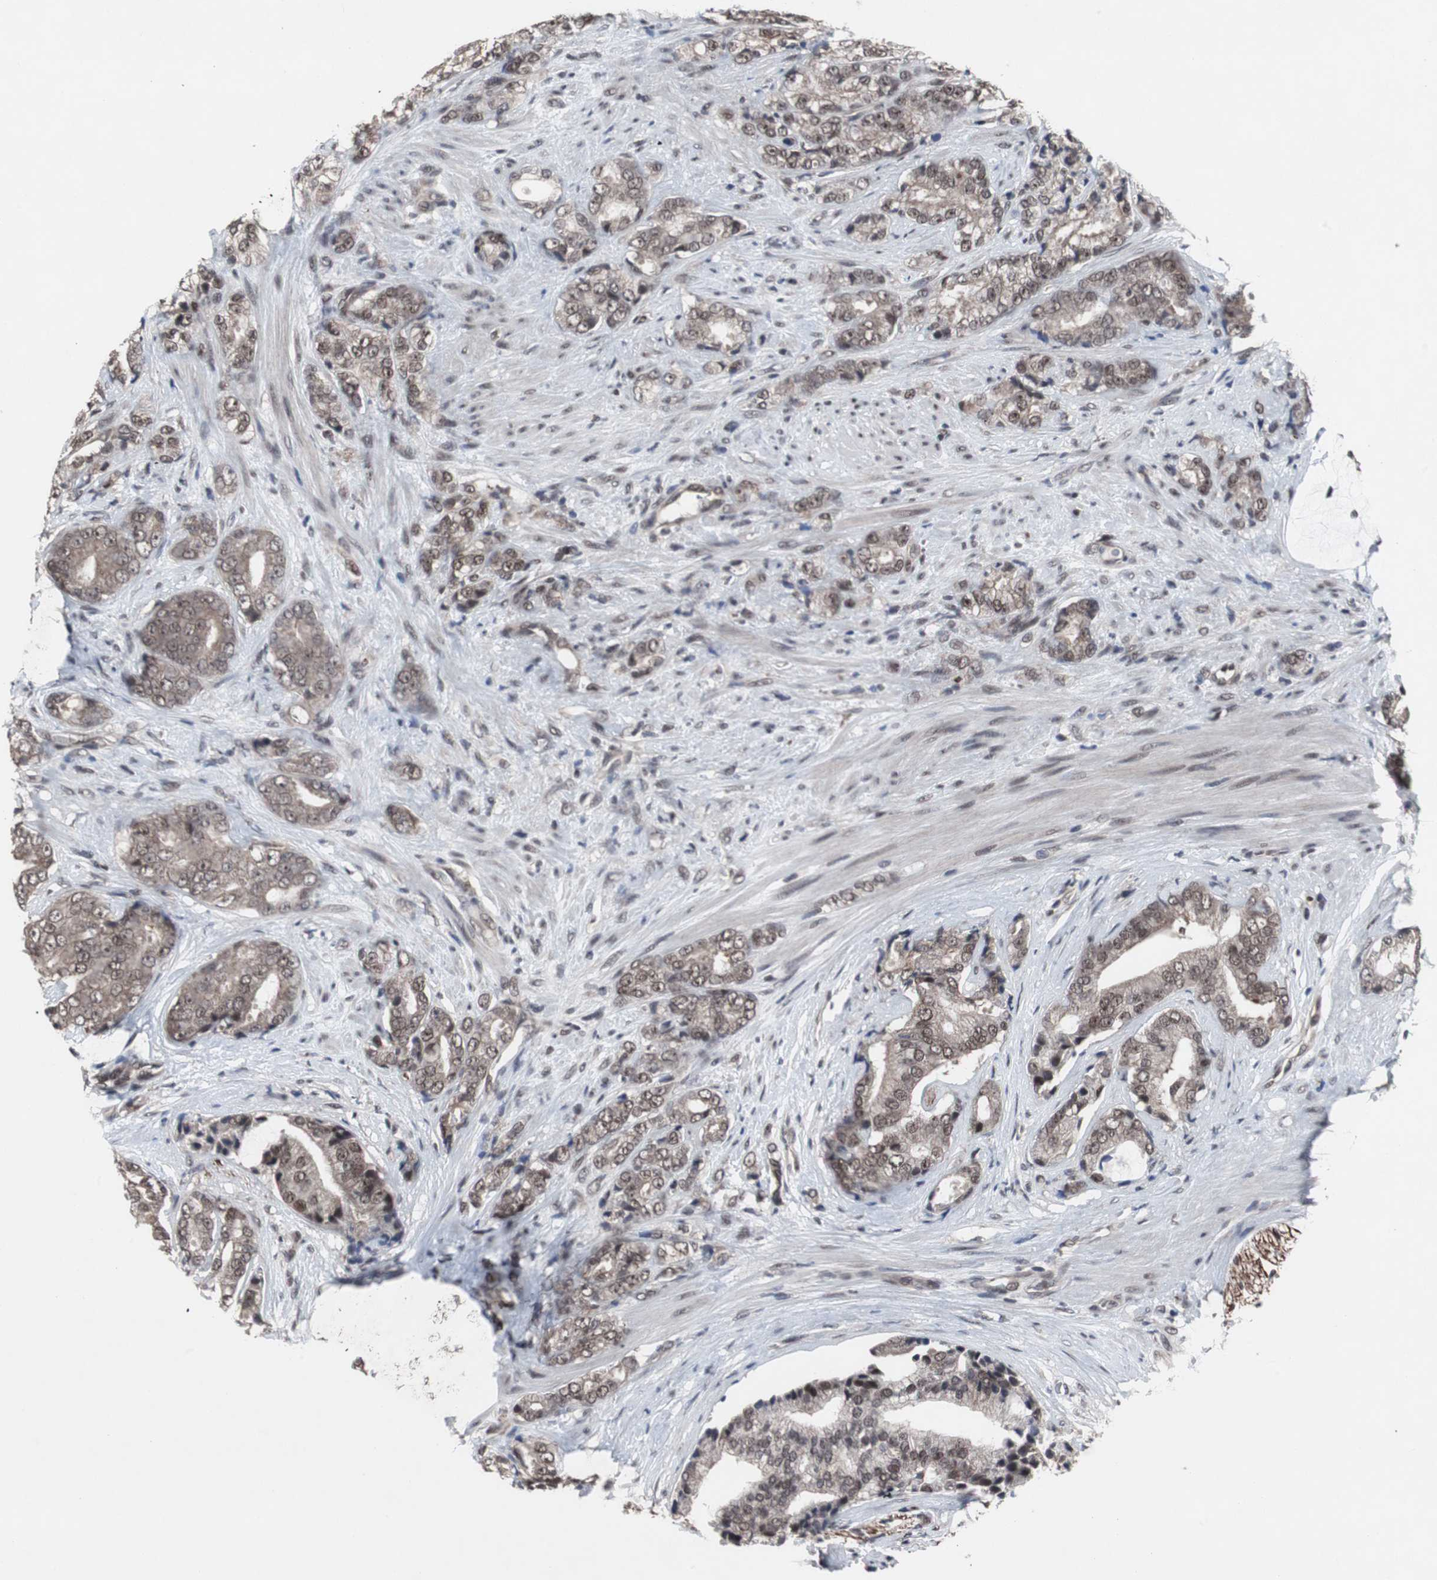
{"staining": {"intensity": "weak", "quantity": ">75%", "location": "cytoplasmic/membranous,nuclear"}, "tissue": "prostate cancer", "cell_type": "Tumor cells", "image_type": "cancer", "snomed": [{"axis": "morphology", "description": "Adenocarcinoma, Low grade"}, {"axis": "topography", "description": "Prostate"}], "caption": "High-magnification brightfield microscopy of prostate cancer stained with DAB (brown) and counterstained with hematoxylin (blue). tumor cells exhibit weak cytoplasmic/membranous and nuclear staining is seen in about>75% of cells.", "gene": "GTF2F2", "patient": {"sex": "male", "age": 58}}